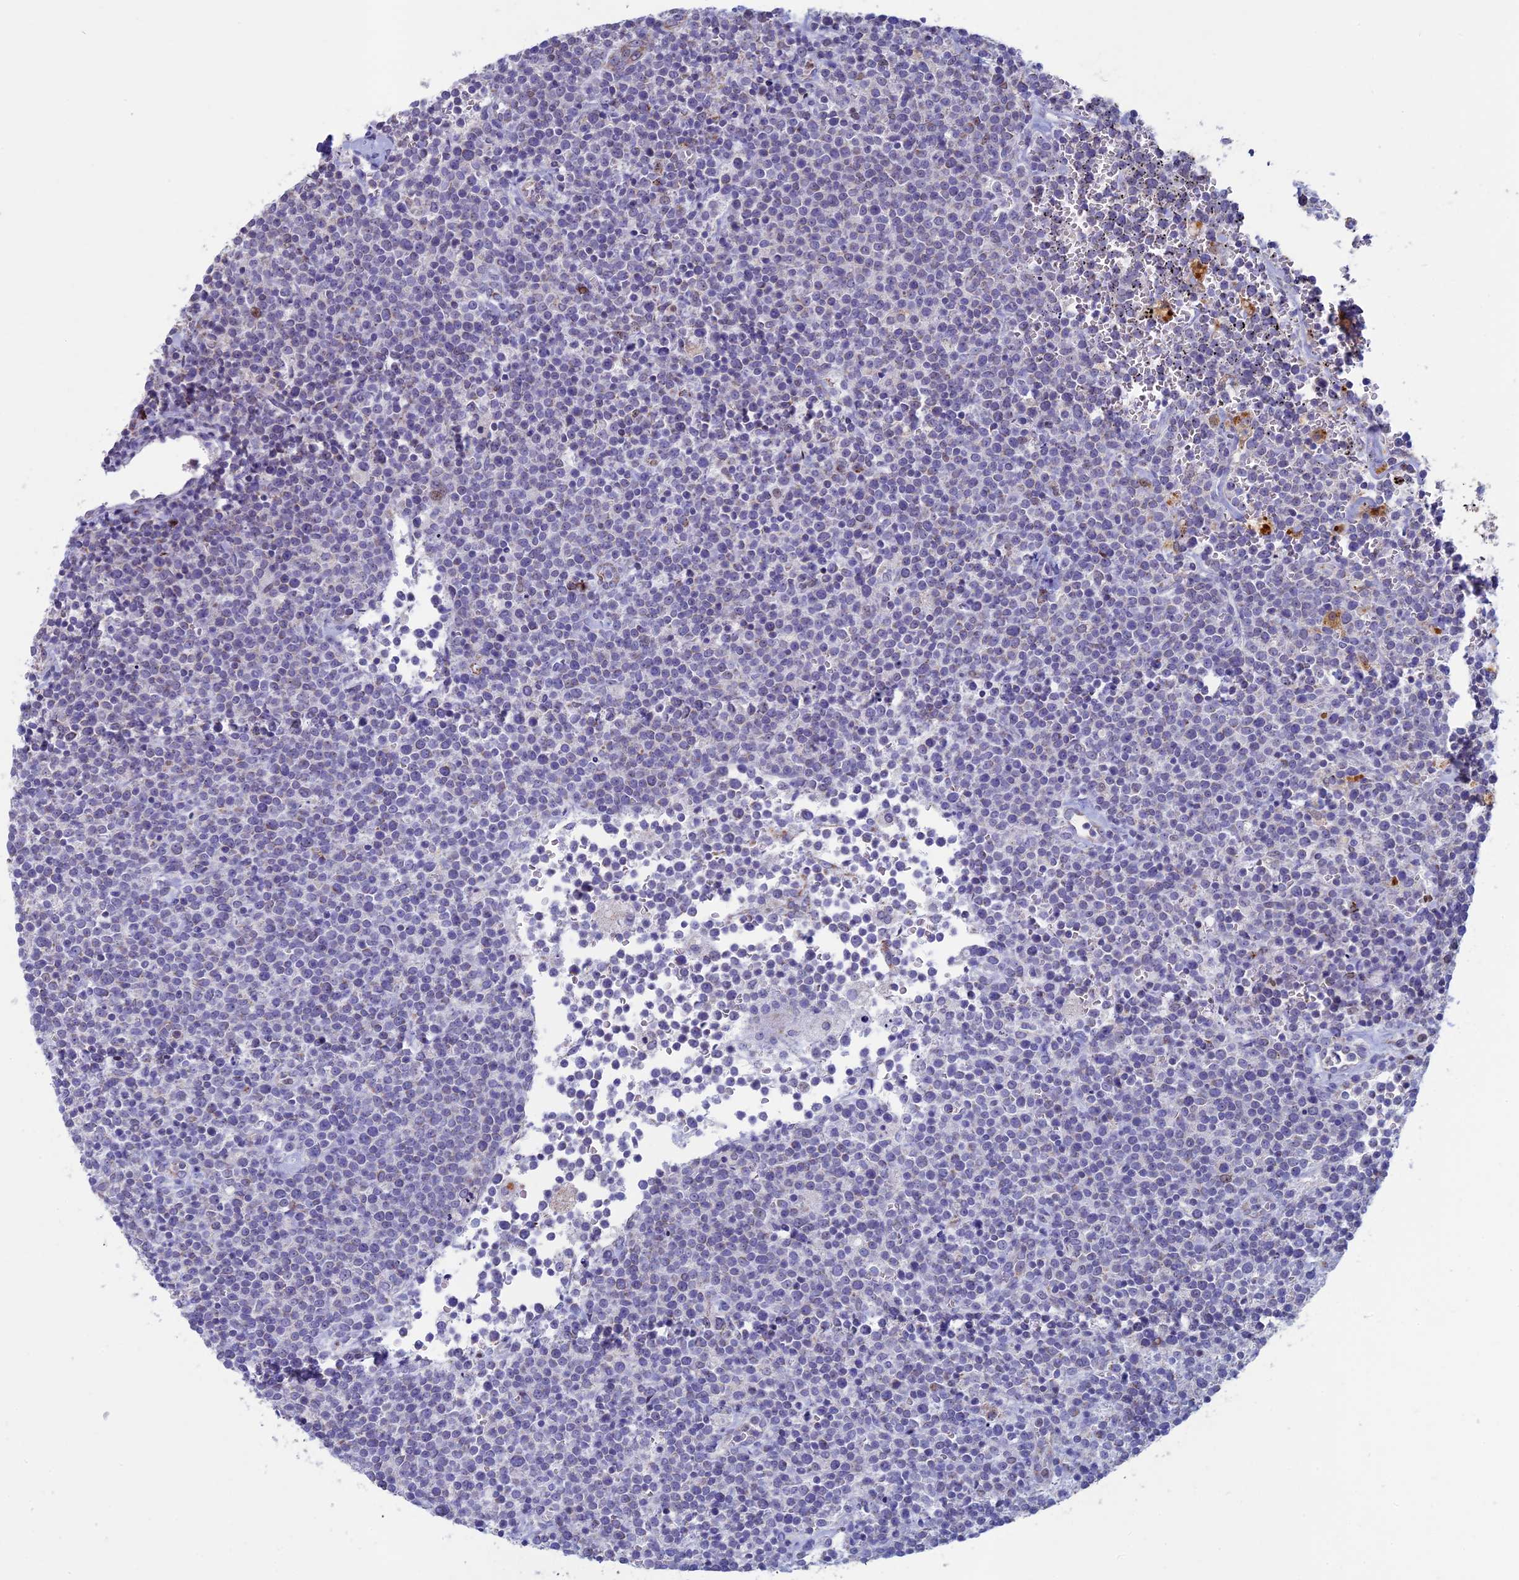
{"staining": {"intensity": "negative", "quantity": "none", "location": "none"}, "tissue": "lymphoma", "cell_type": "Tumor cells", "image_type": "cancer", "snomed": [{"axis": "morphology", "description": "Malignant lymphoma, non-Hodgkin's type, High grade"}, {"axis": "topography", "description": "Lymph node"}], "caption": "Immunohistochemistry (IHC) image of lymphoma stained for a protein (brown), which shows no staining in tumor cells. The staining was performed using DAB (3,3'-diaminobenzidine) to visualize the protein expression in brown, while the nuclei were stained in blue with hematoxylin (Magnification: 20x).", "gene": "ACSS1", "patient": {"sex": "male", "age": 61}}